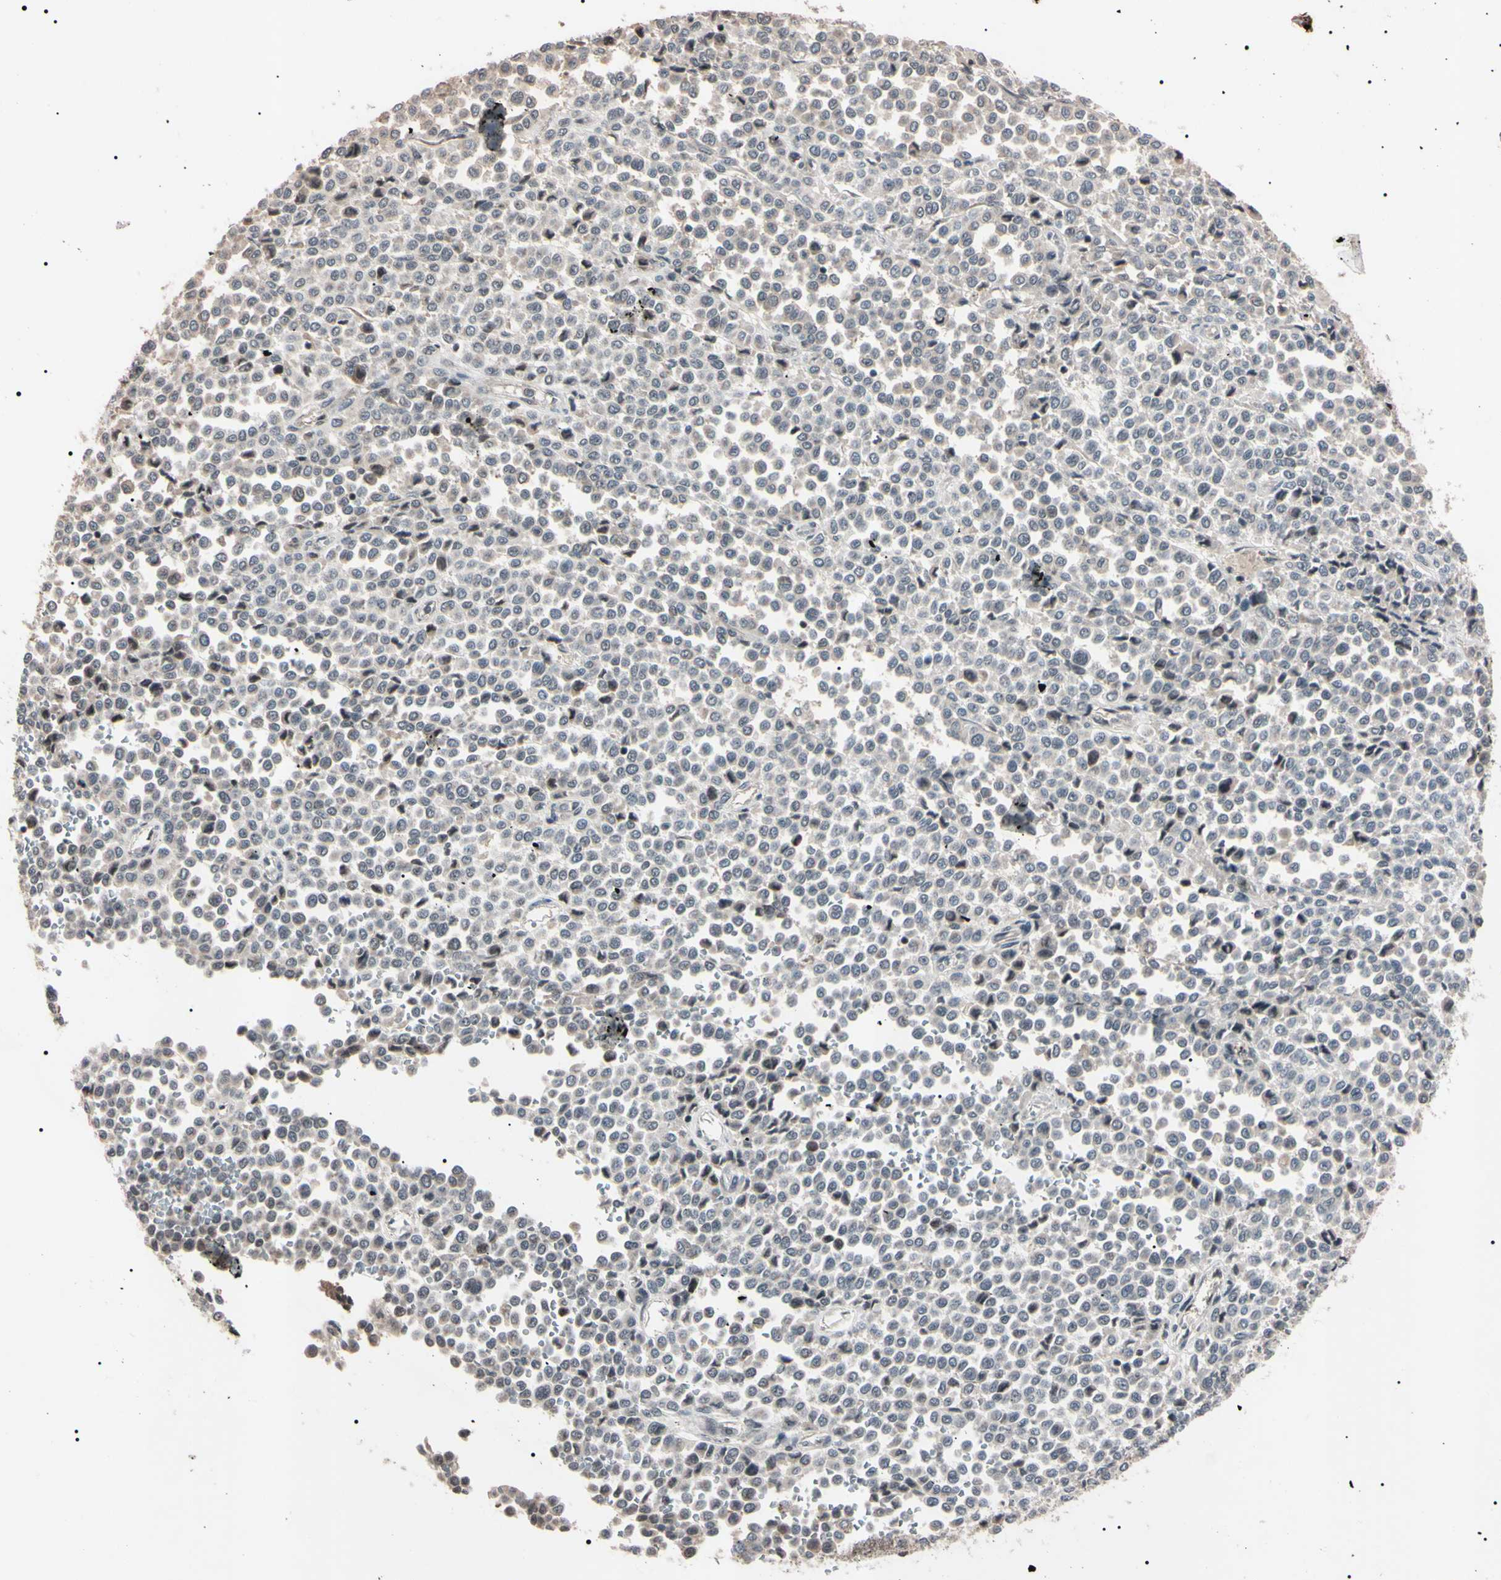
{"staining": {"intensity": "negative", "quantity": "none", "location": "none"}, "tissue": "melanoma", "cell_type": "Tumor cells", "image_type": "cancer", "snomed": [{"axis": "morphology", "description": "Malignant melanoma, Metastatic site"}, {"axis": "topography", "description": "Pancreas"}], "caption": "An immunohistochemistry (IHC) image of malignant melanoma (metastatic site) is shown. There is no staining in tumor cells of malignant melanoma (metastatic site). (Immunohistochemistry (ihc), brightfield microscopy, high magnification).", "gene": "YY1", "patient": {"sex": "female", "age": 30}}